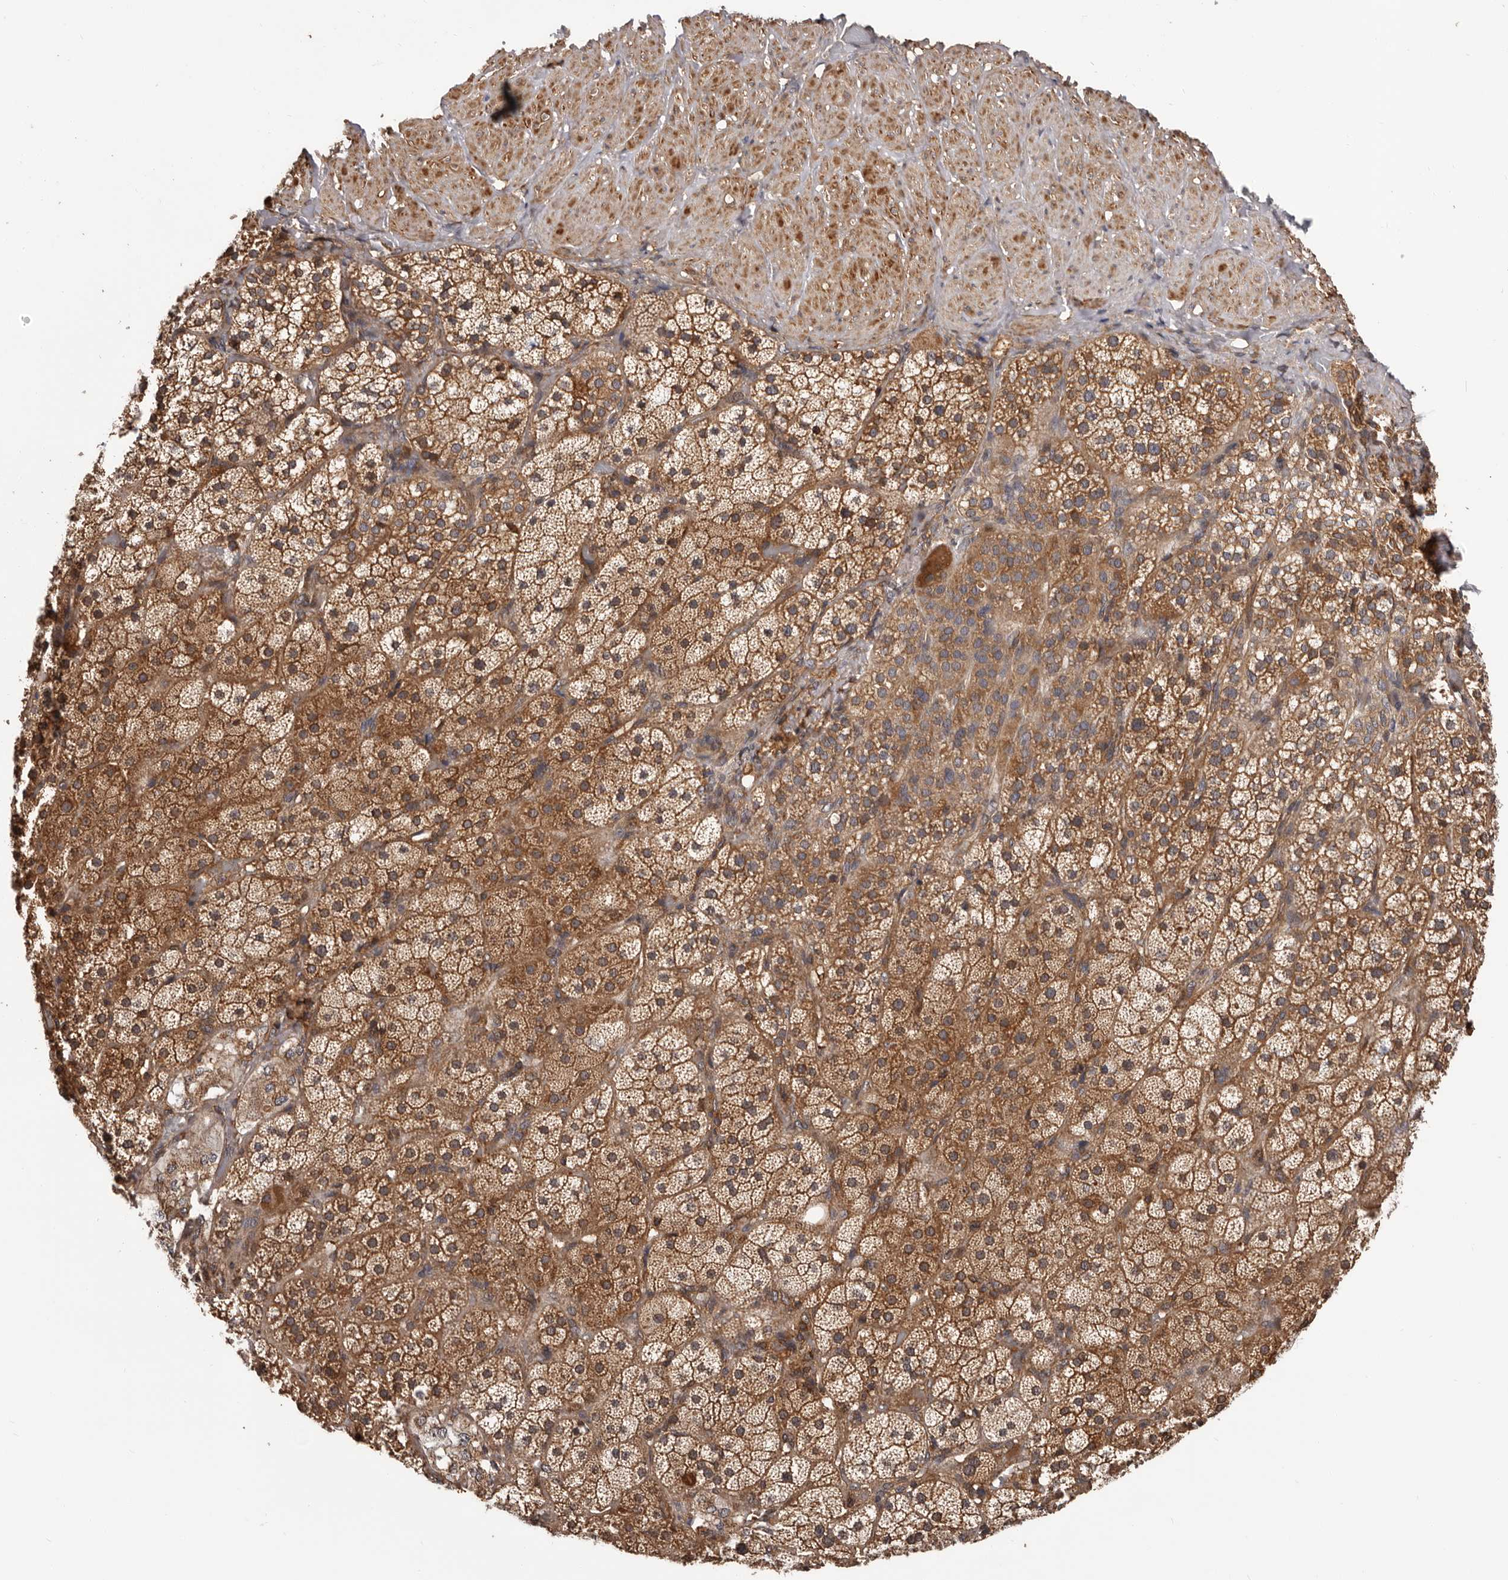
{"staining": {"intensity": "moderate", "quantity": ">75%", "location": "cytoplasmic/membranous"}, "tissue": "adrenal gland", "cell_type": "Glandular cells", "image_type": "normal", "snomed": [{"axis": "morphology", "description": "Normal tissue, NOS"}, {"axis": "topography", "description": "Adrenal gland"}], "caption": "High-power microscopy captured an immunohistochemistry histopathology image of unremarkable adrenal gland, revealing moderate cytoplasmic/membranous expression in approximately >75% of glandular cells. The protein is stained brown, and the nuclei are stained in blue (DAB (3,3'-diaminobenzidine) IHC with brightfield microscopy, high magnification).", "gene": "ADAMTS2", "patient": {"sex": "male", "age": 57}}